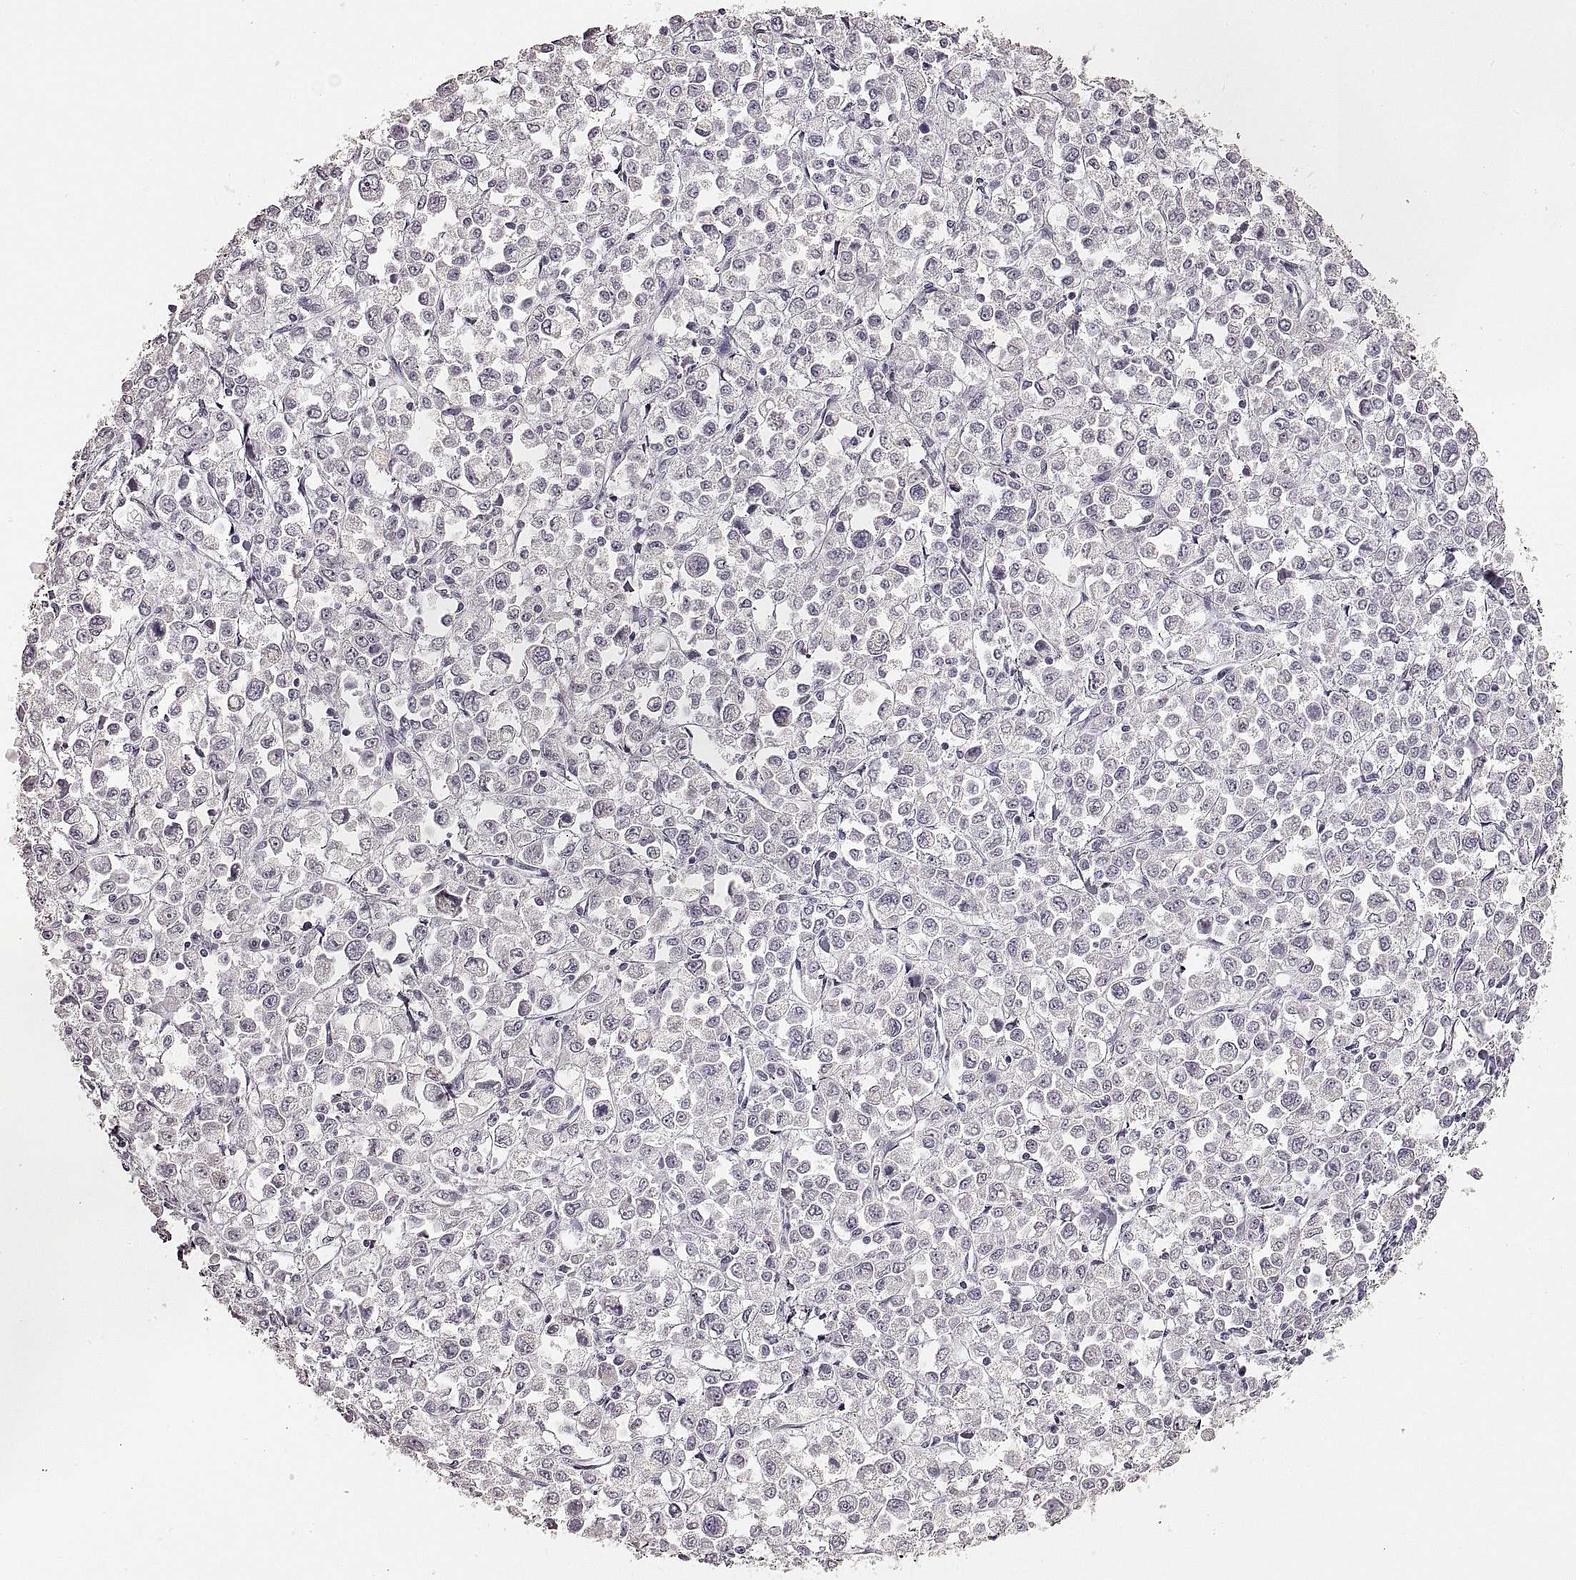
{"staining": {"intensity": "negative", "quantity": "none", "location": "none"}, "tissue": "stomach cancer", "cell_type": "Tumor cells", "image_type": "cancer", "snomed": [{"axis": "morphology", "description": "Adenocarcinoma, NOS"}, {"axis": "topography", "description": "Stomach, upper"}], "caption": "A high-resolution histopathology image shows immunohistochemistry (IHC) staining of adenocarcinoma (stomach), which exhibits no significant expression in tumor cells.", "gene": "RDH13", "patient": {"sex": "male", "age": 70}}